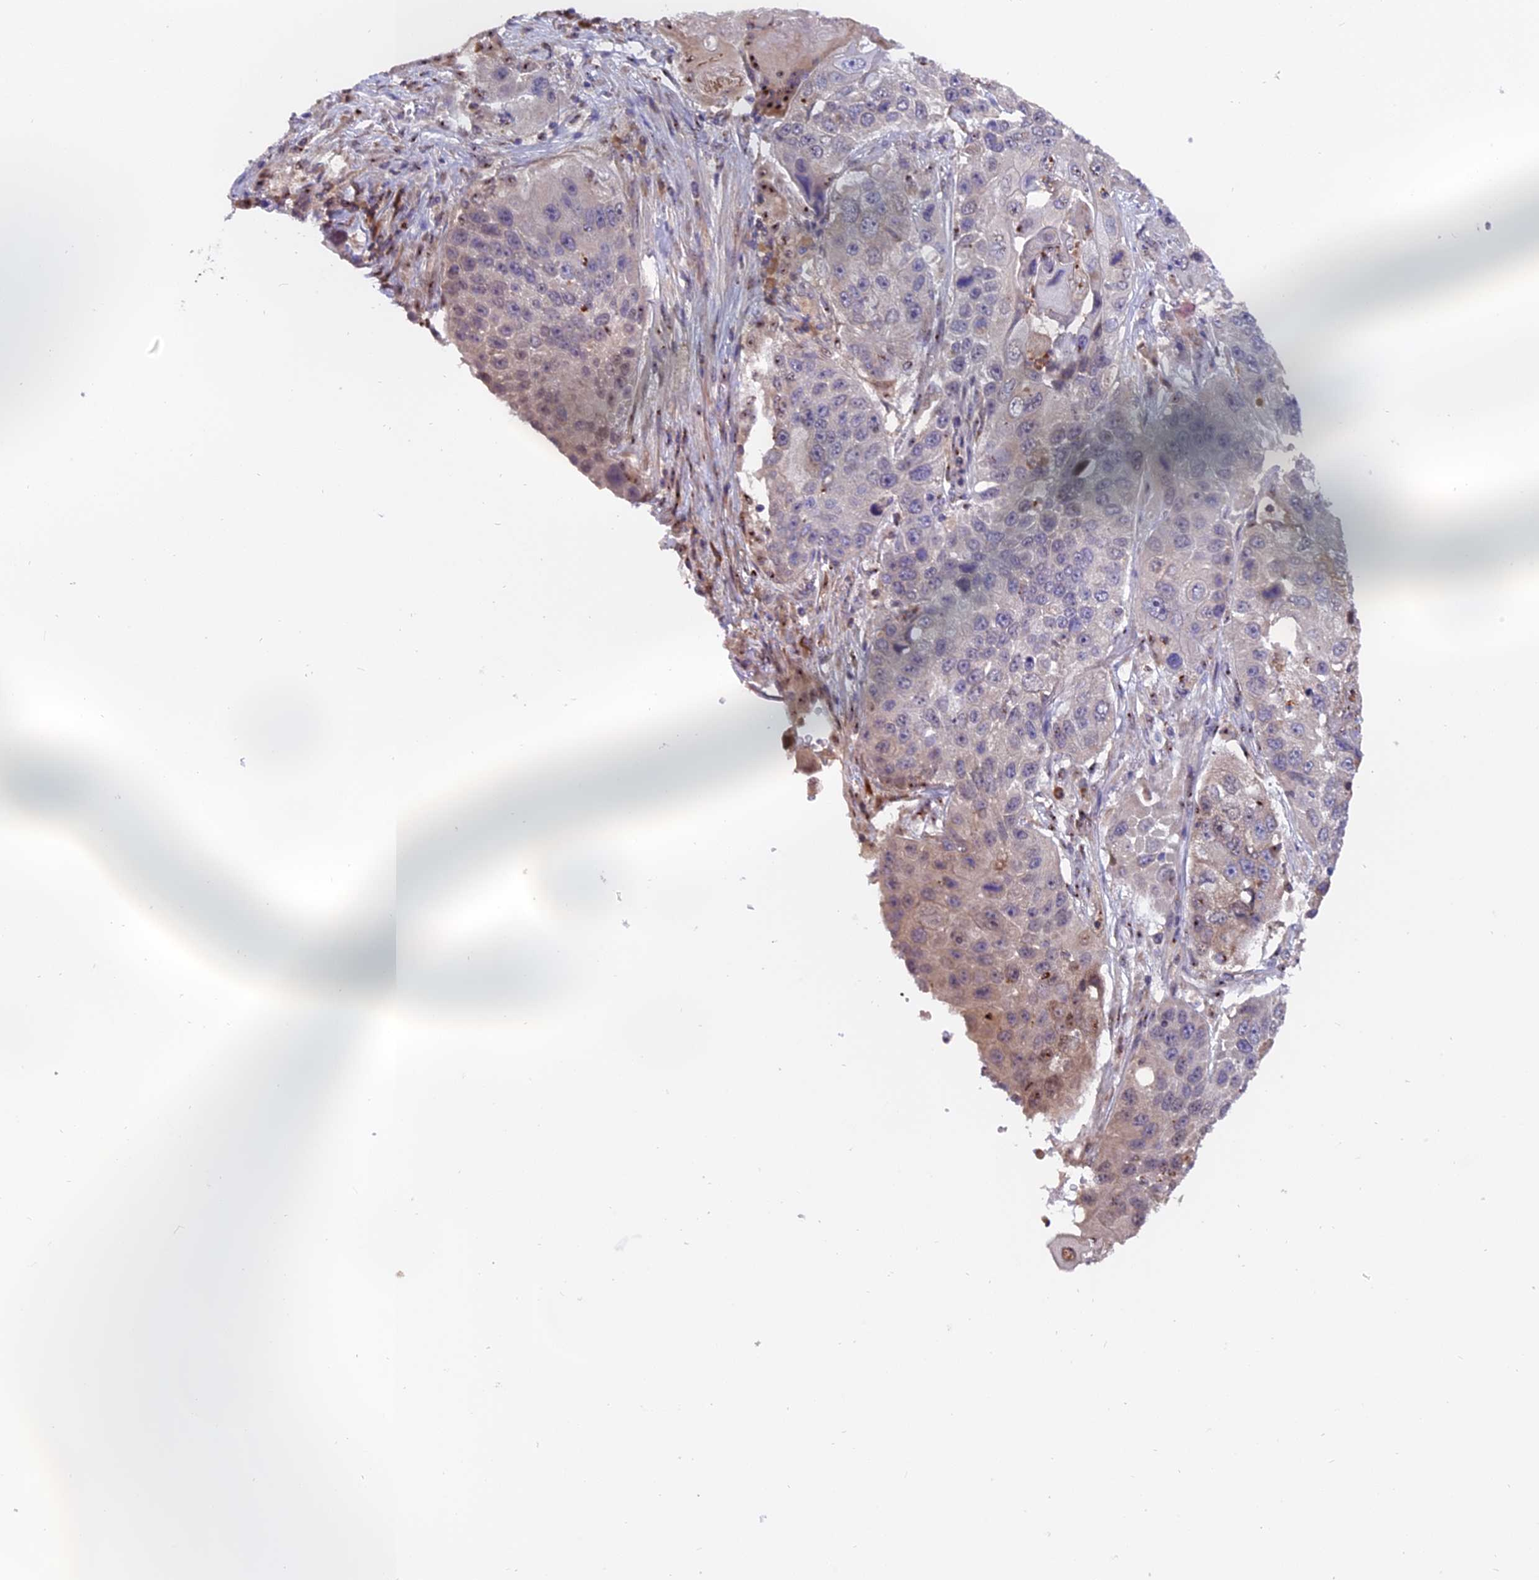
{"staining": {"intensity": "weak", "quantity": "<25%", "location": "nuclear"}, "tissue": "lung cancer", "cell_type": "Tumor cells", "image_type": "cancer", "snomed": [{"axis": "morphology", "description": "Squamous cell carcinoma, NOS"}, {"axis": "topography", "description": "Lung"}], "caption": "DAB (3,3'-diaminobenzidine) immunohistochemical staining of lung cancer (squamous cell carcinoma) displays no significant staining in tumor cells.", "gene": "FAM118B", "patient": {"sex": "male", "age": 61}}